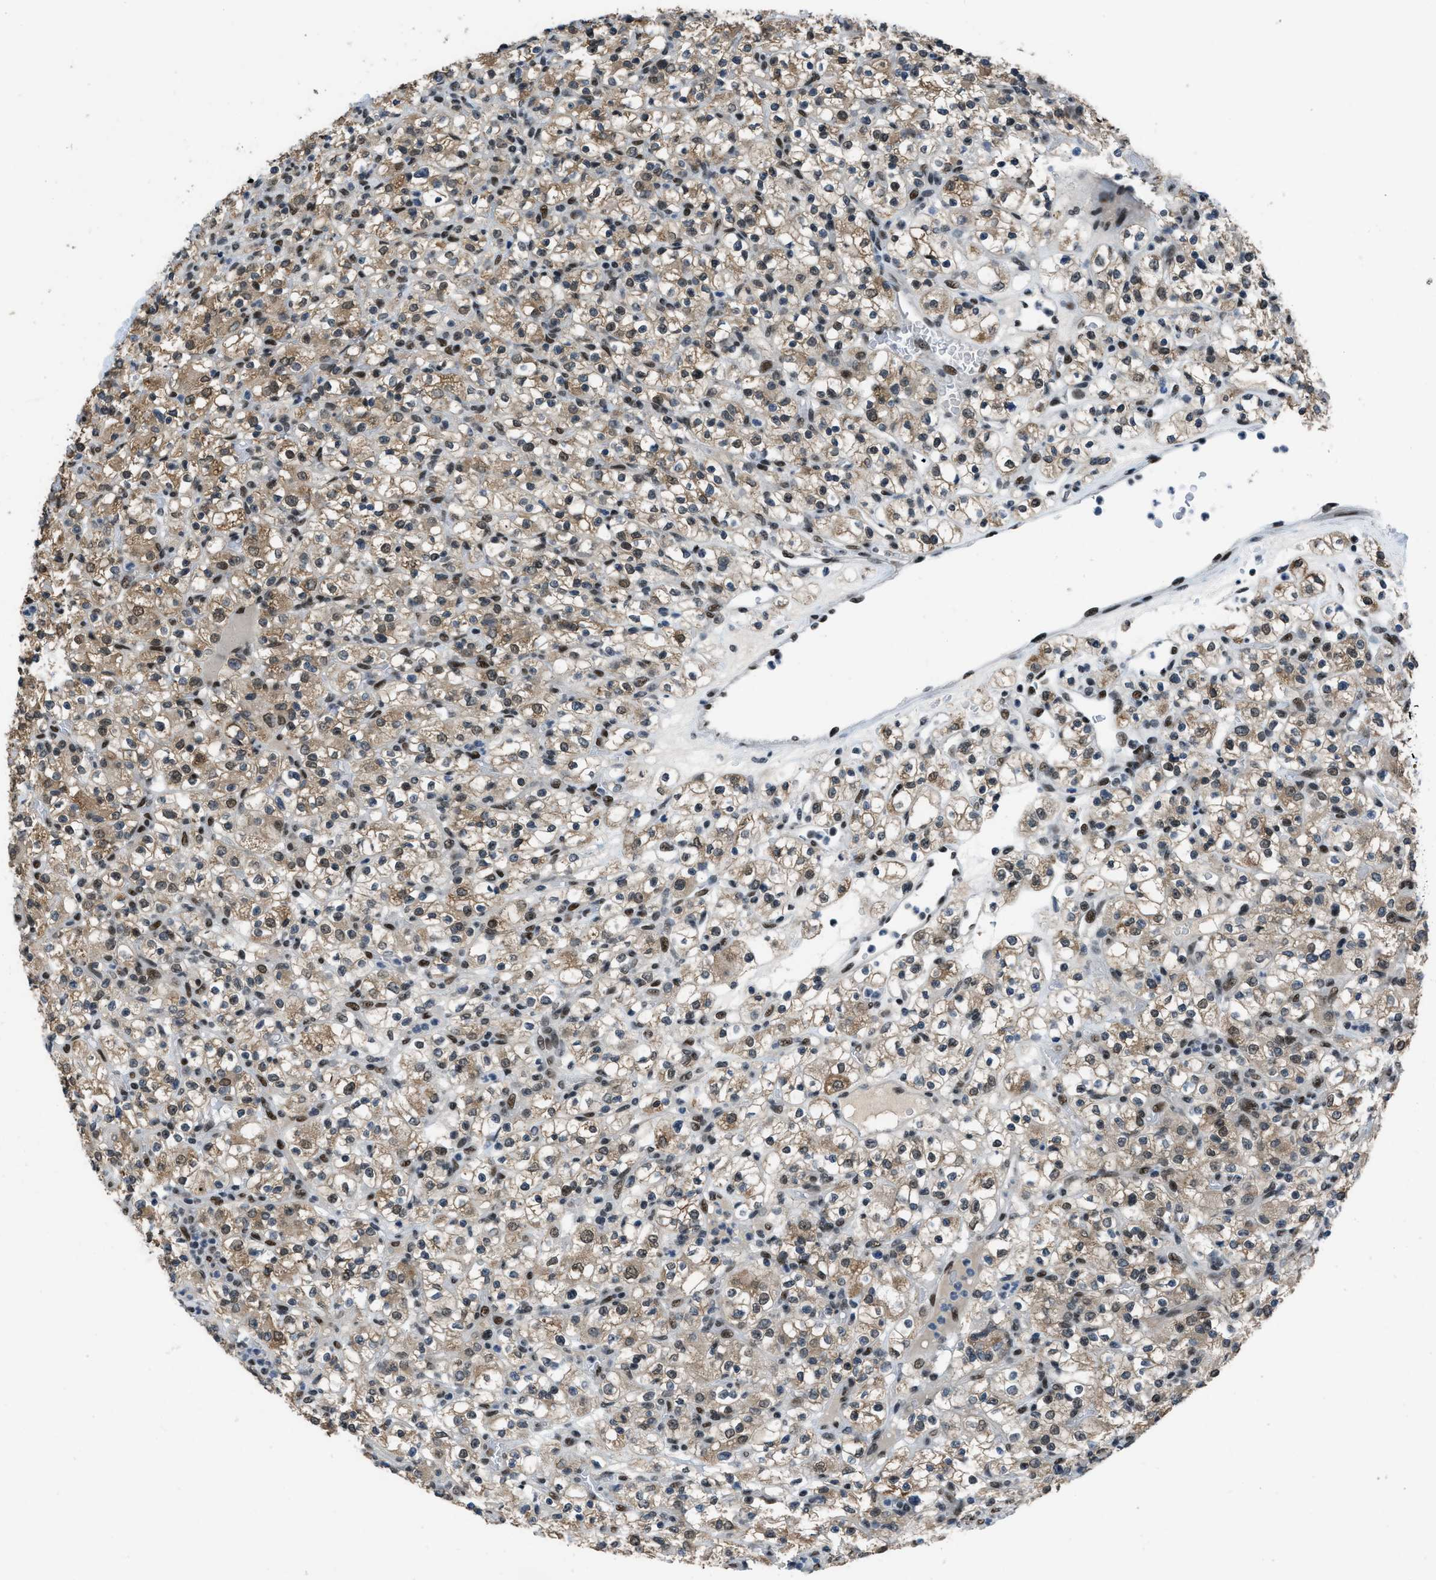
{"staining": {"intensity": "moderate", "quantity": ">75%", "location": "cytoplasmic/membranous,nuclear"}, "tissue": "renal cancer", "cell_type": "Tumor cells", "image_type": "cancer", "snomed": [{"axis": "morphology", "description": "Normal tissue, NOS"}, {"axis": "morphology", "description": "Adenocarcinoma, NOS"}, {"axis": "topography", "description": "Kidney"}], "caption": "IHC micrograph of renal cancer stained for a protein (brown), which exhibits medium levels of moderate cytoplasmic/membranous and nuclear expression in about >75% of tumor cells.", "gene": "GATAD2B", "patient": {"sex": "female", "age": 72}}